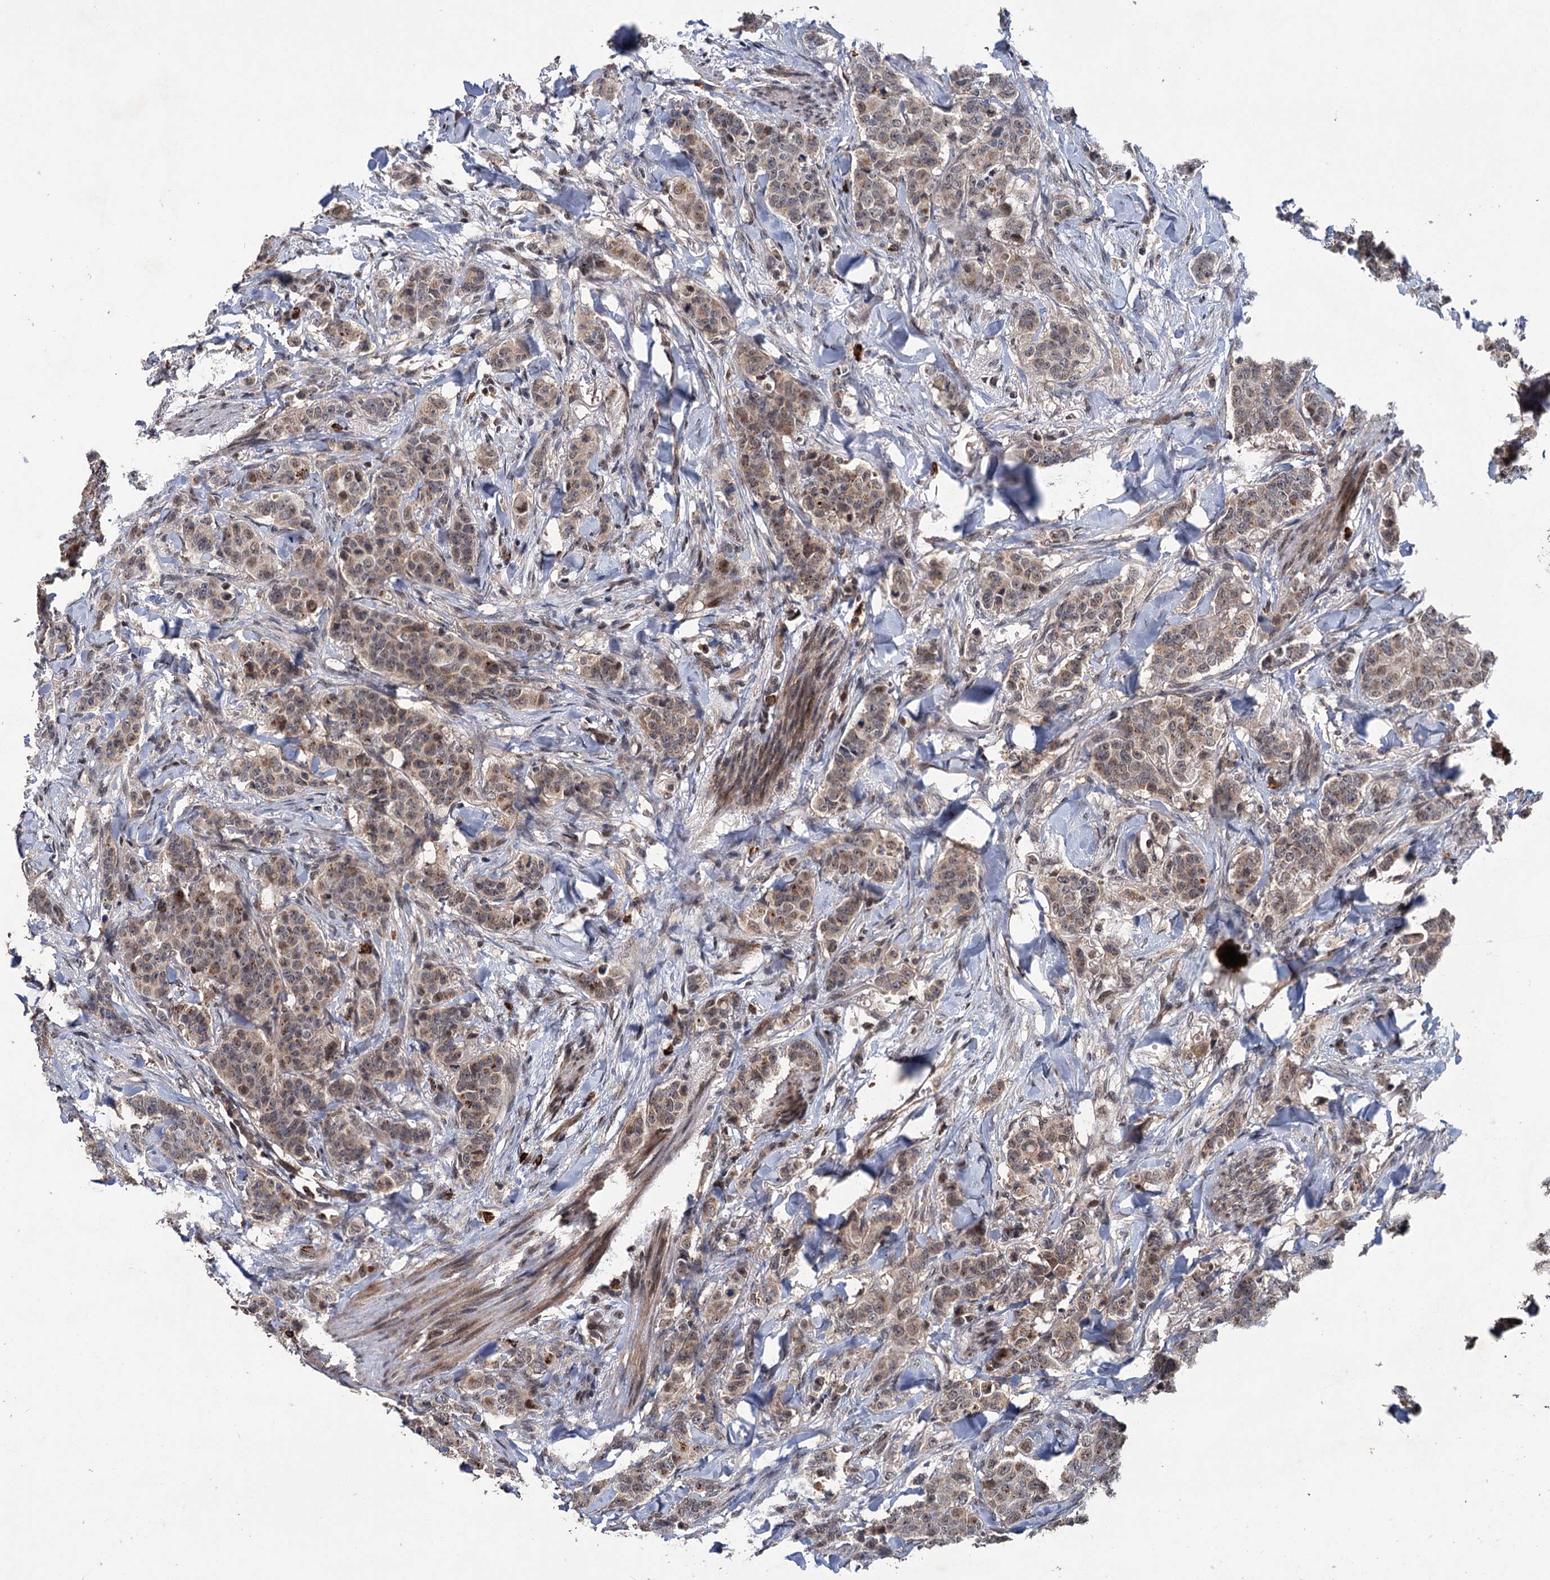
{"staining": {"intensity": "moderate", "quantity": ">75%", "location": "cytoplasmic/membranous,nuclear"}, "tissue": "breast cancer", "cell_type": "Tumor cells", "image_type": "cancer", "snomed": [{"axis": "morphology", "description": "Duct carcinoma"}, {"axis": "topography", "description": "Breast"}], "caption": "Immunohistochemical staining of human breast intraductal carcinoma shows moderate cytoplasmic/membranous and nuclear protein positivity in approximately >75% of tumor cells. (DAB IHC, brown staining for protein, blue staining for nuclei).", "gene": "KANSL2", "patient": {"sex": "female", "age": 40}}